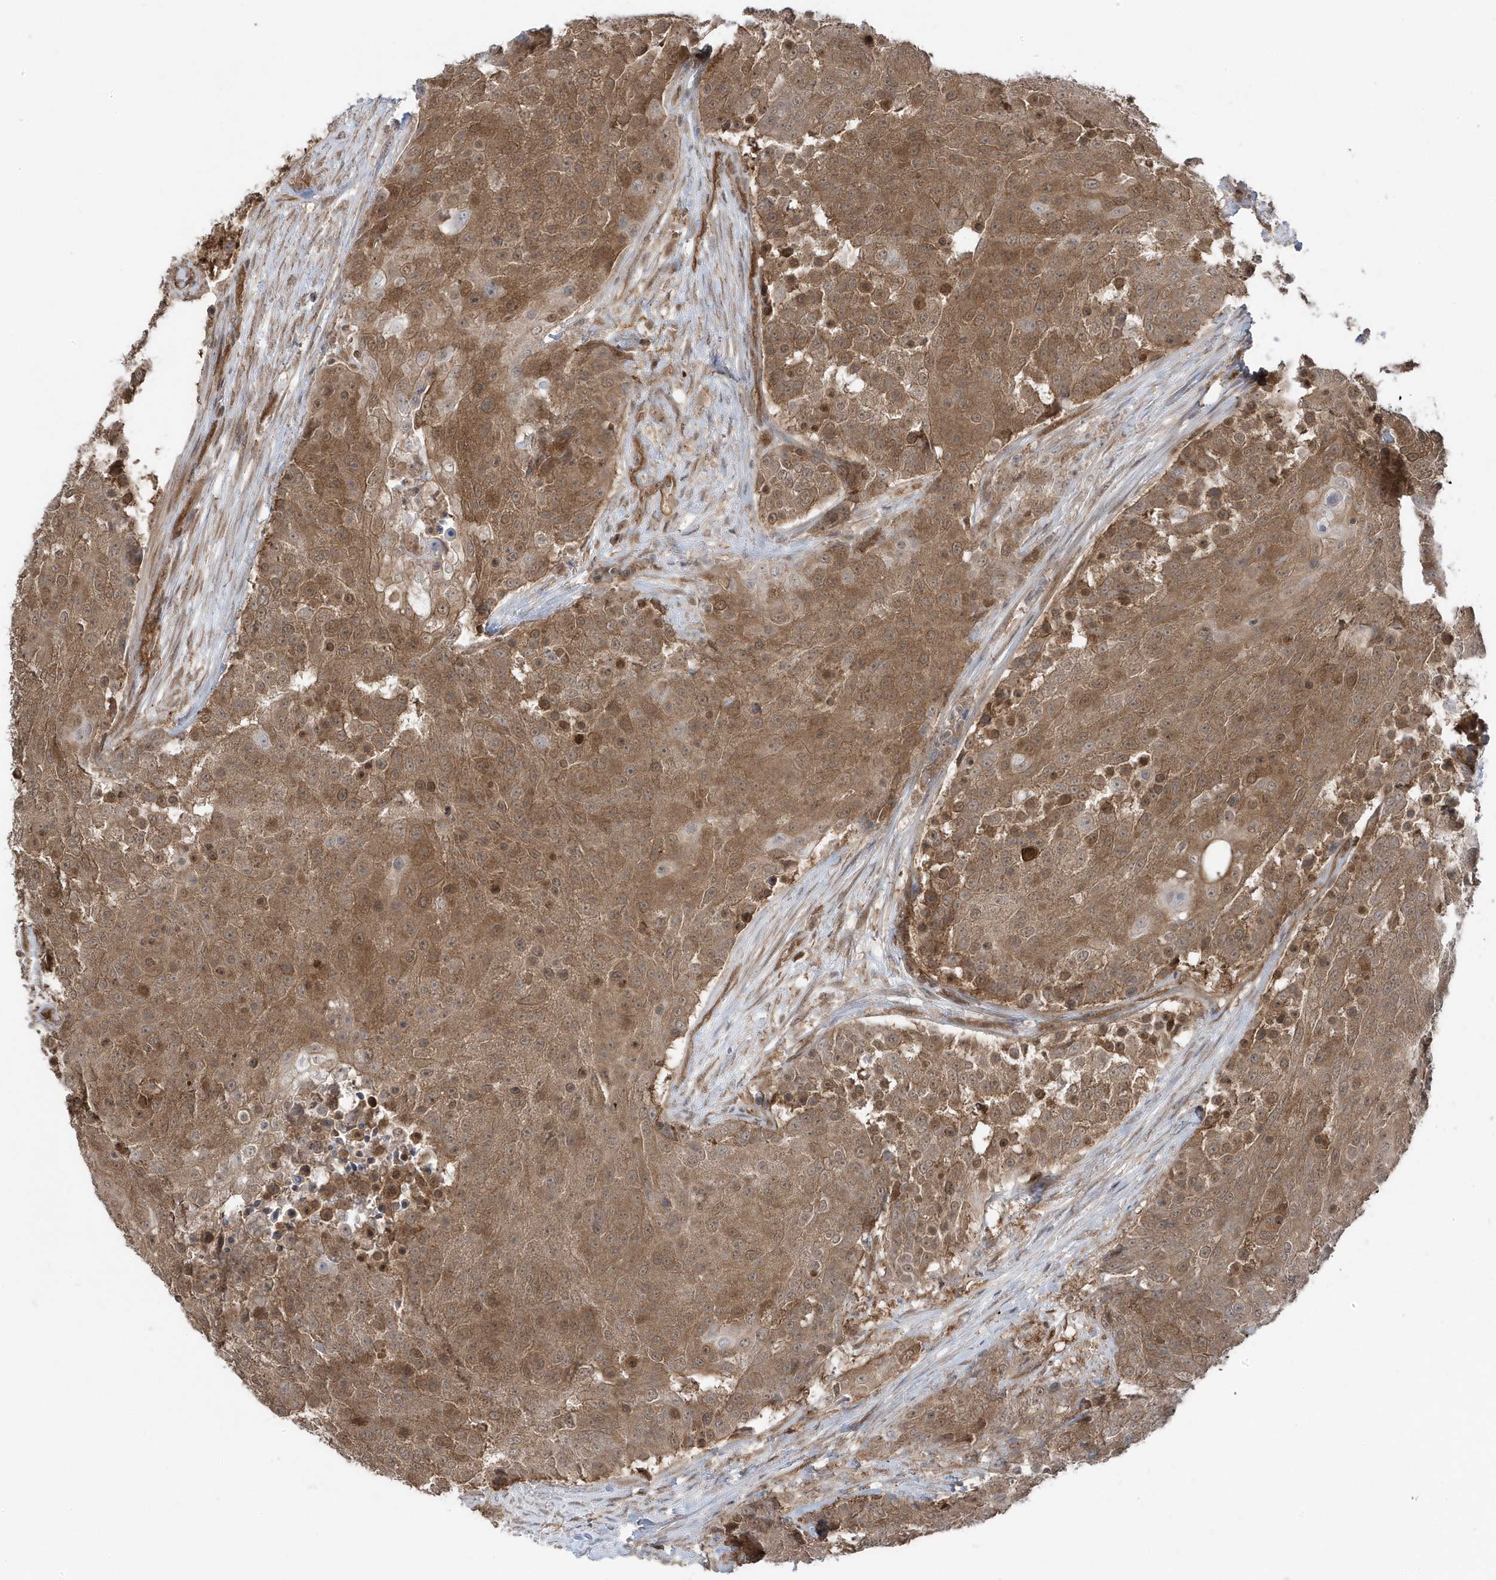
{"staining": {"intensity": "moderate", "quantity": ">75%", "location": "cytoplasmic/membranous,nuclear"}, "tissue": "urothelial cancer", "cell_type": "Tumor cells", "image_type": "cancer", "snomed": [{"axis": "morphology", "description": "Urothelial carcinoma, High grade"}, {"axis": "topography", "description": "Urinary bladder"}], "caption": "A photomicrograph of human urothelial cancer stained for a protein demonstrates moderate cytoplasmic/membranous and nuclear brown staining in tumor cells.", "gene": "MAPK1IP1L", "patient": {"sex": "female", "age": 63}}